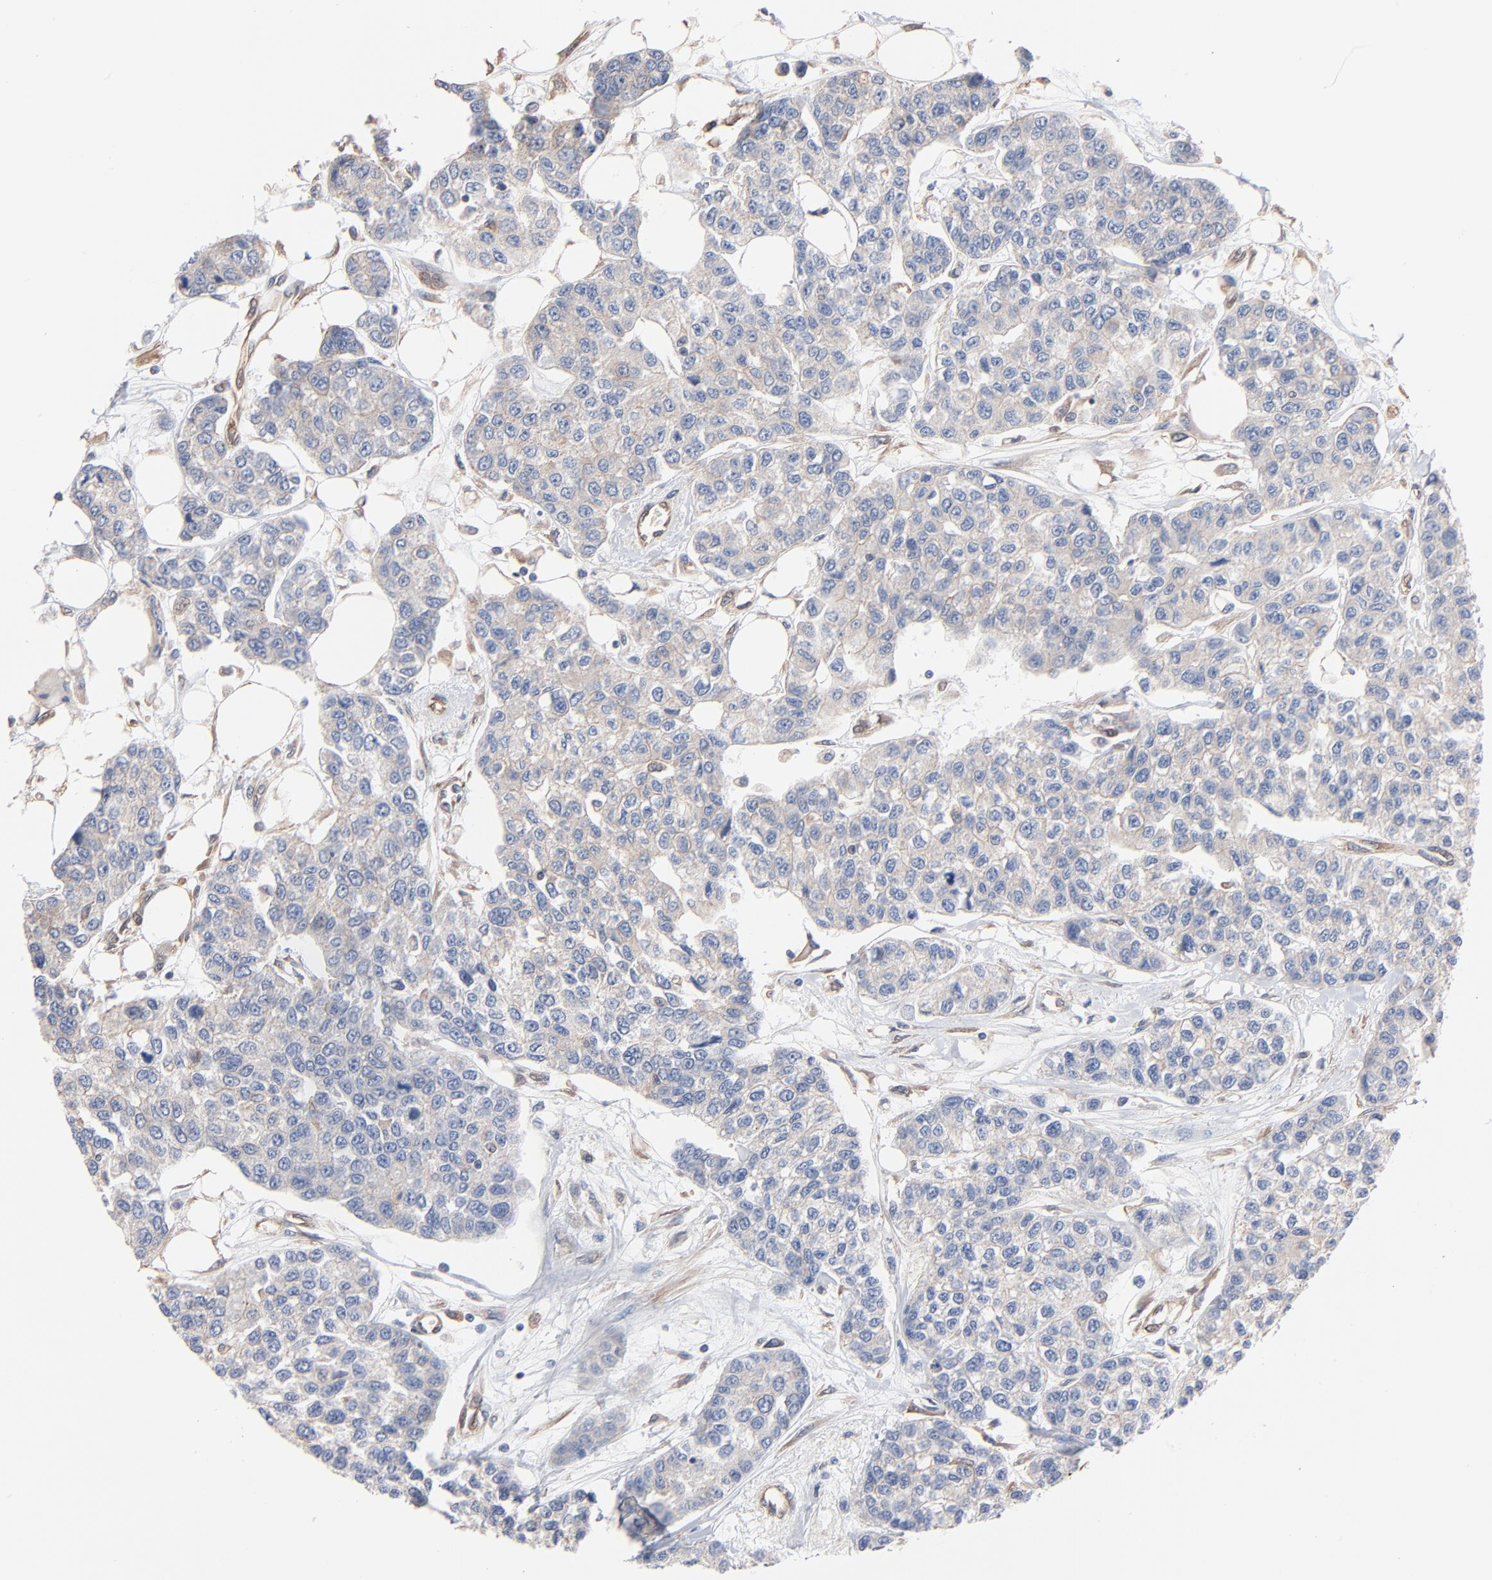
{"staining": {"intensity": "negative", "quantity": "none", "location": "none"}, "tissue": "breast cancer", "cell_type": "Tumor cells", "image_type": "cancer", "snomed": [{"axis": "morphology", "description": "Duct carcinoma"}, {"axis": "topography", "description": "Breast"}], "caption": "An IHC image of breast intraductal carcinoma is shown. There is no staining in tumor cells of breast intraductal carcinoma.", "gene": "ABCD4", "patient": {"sex": "female", "age": 51}}